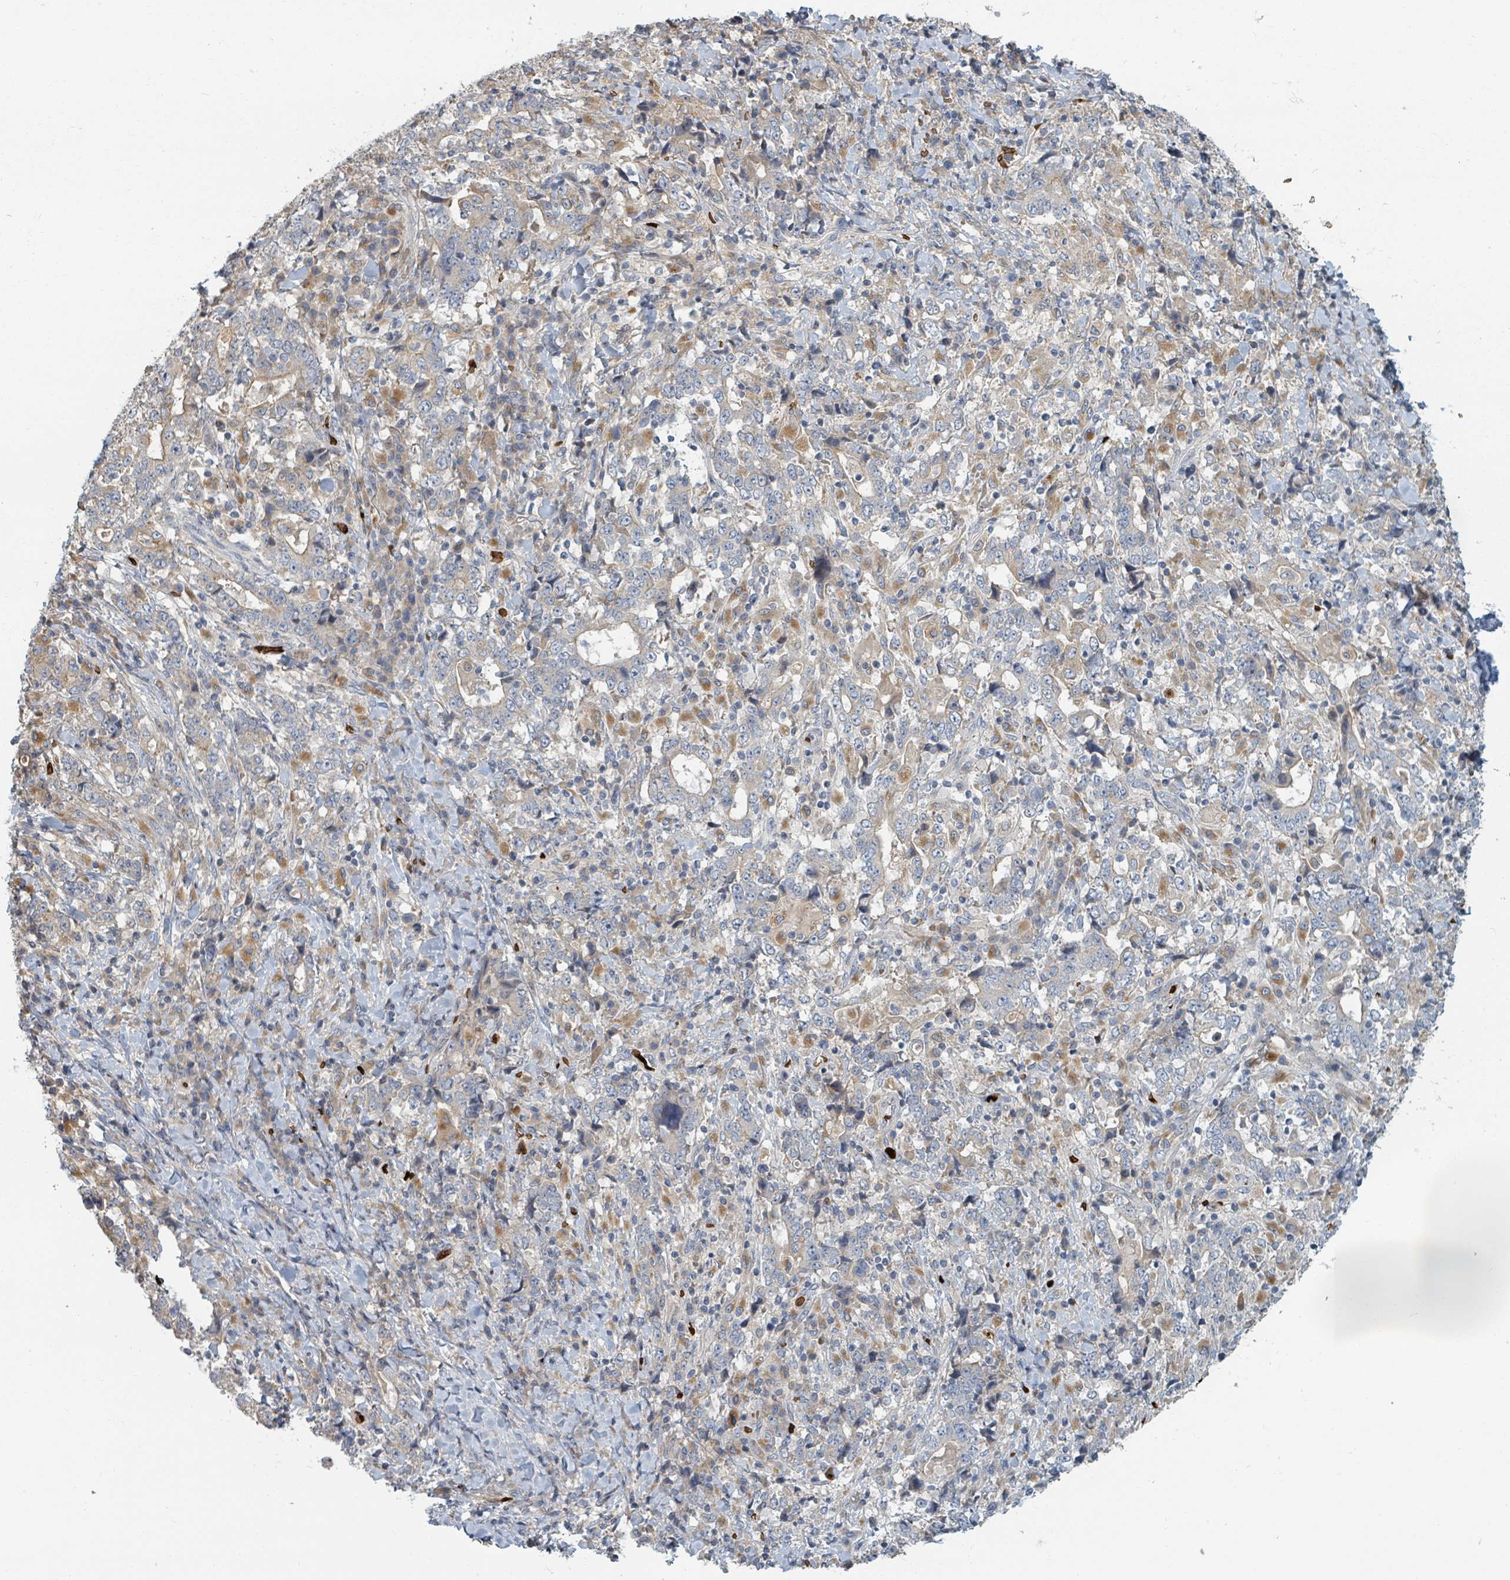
{"staining": {"intensity": "negative", "quantity": "none", "location": "none"}, "tissue": "stomach cancer", "cell_type": "Tumor cells", "image_type": "cancer", "snomed": [{"axis": "morphology", "description": "Normal tissue, NOS"}, {"axis": "morphology", "description": "Adenocarcinoma, NOS"}, {"axis": "topography", "description": "Stomach, upper"}, {"axis": "topography", "description": "Stomach"}], "caption": "There is no significant expression in tumor cells of stomach cancer.", "gene": "TRPC4AP", "patient": {"sex": "male", "age": 59}}